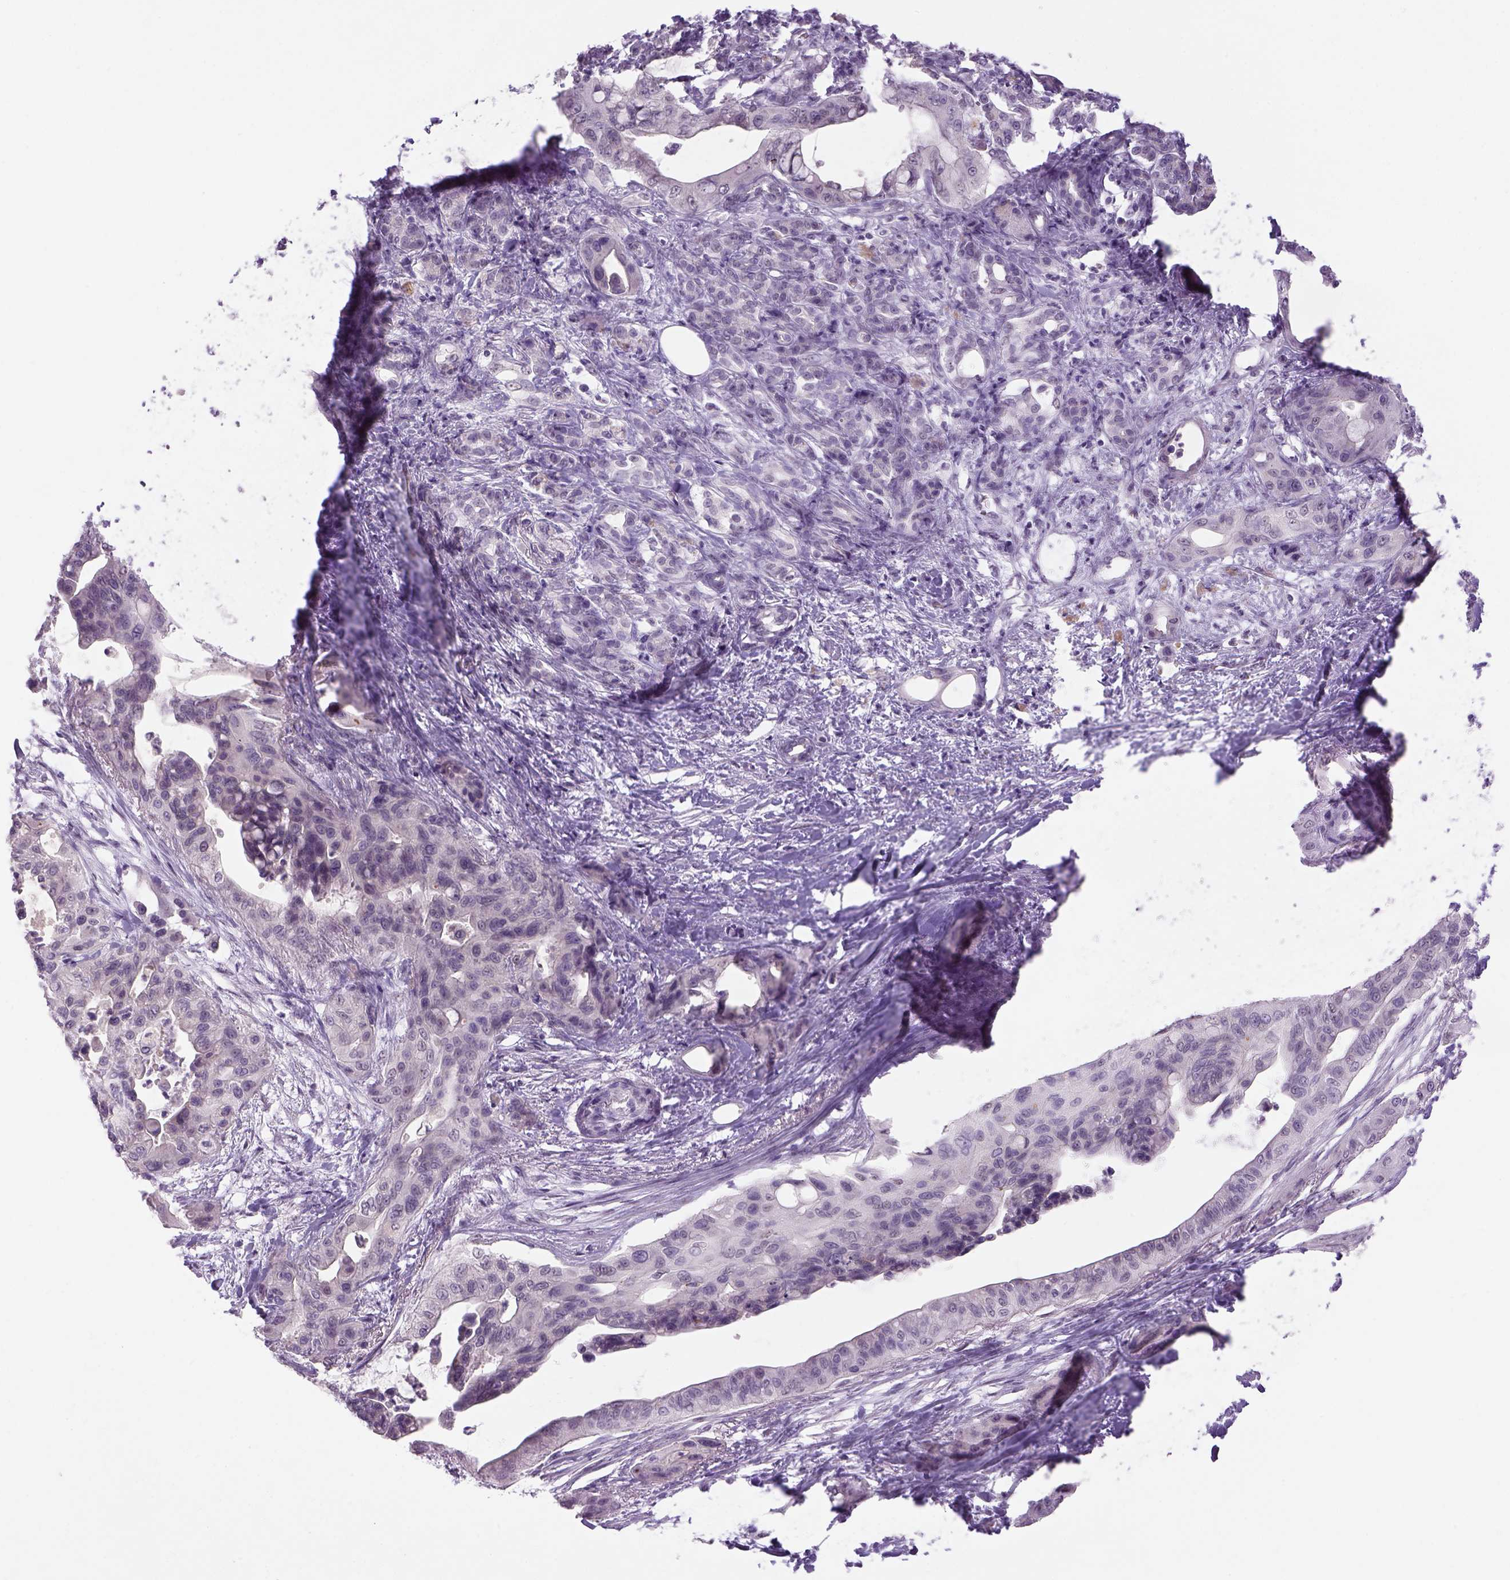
{"staining": {"intensity": "weak", "quantity": "<25%", "location": "cytoplasmic/membranous"}, "tissue": "pancreatic cancer", "cell_type": "Tumor cells", "image_type": "cancer", "snomed": [{"axis": "morphology", "description": "Adenocarcinoma, NOS"}, {"axis": "topography", "description": "Pancreas"}], "caption": "High magnification brightfield microscopy of pancreatic adenocarcinoma stained with DAB (brown) and counterstained with hematoxylin (blue): tumor cells show no significant expression.", "gene": "DBH", "patient": {"sex": "male", "age": 71}}